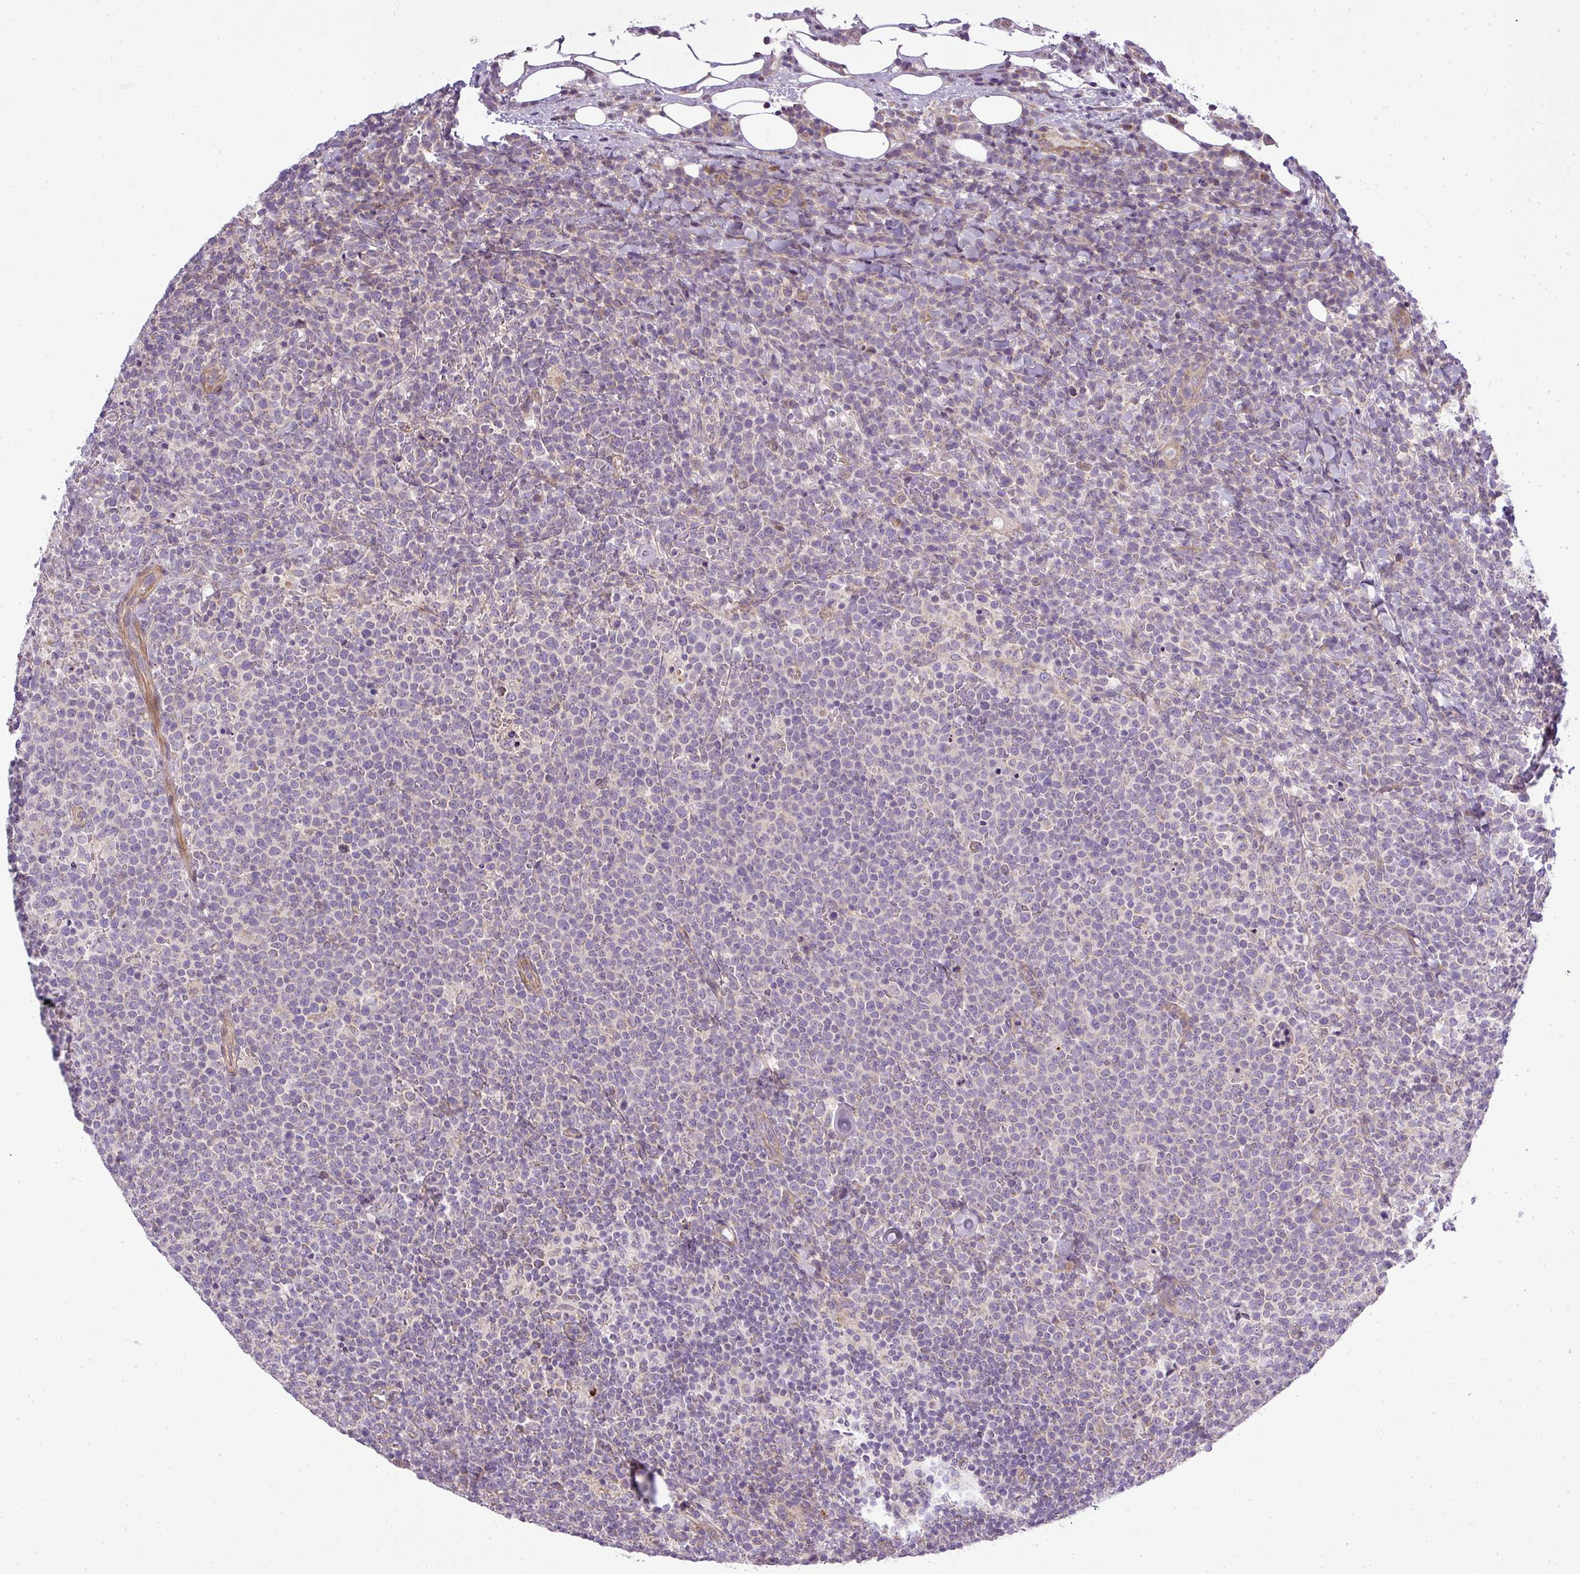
{"staining": {"intensity": "negative", "quantity": "none", "location": "none"}, "tissue": "lymphoma", "cell_type": "Tumor cells", "image_type": "cancer", "snomed": [{"axis": "morphology", "description": "Malignant lymphoma, non-Hodgkin's type, High grade"}, {"axis": "topography", "description": "Lymph node"}], "caption": "IHC of human high-grade malignant lymphoma, non-Hodgkin's type shows no expression in tumor cells.", "gene": "ZDHHC1", "patient": {"sex": "male", "age": 61}}